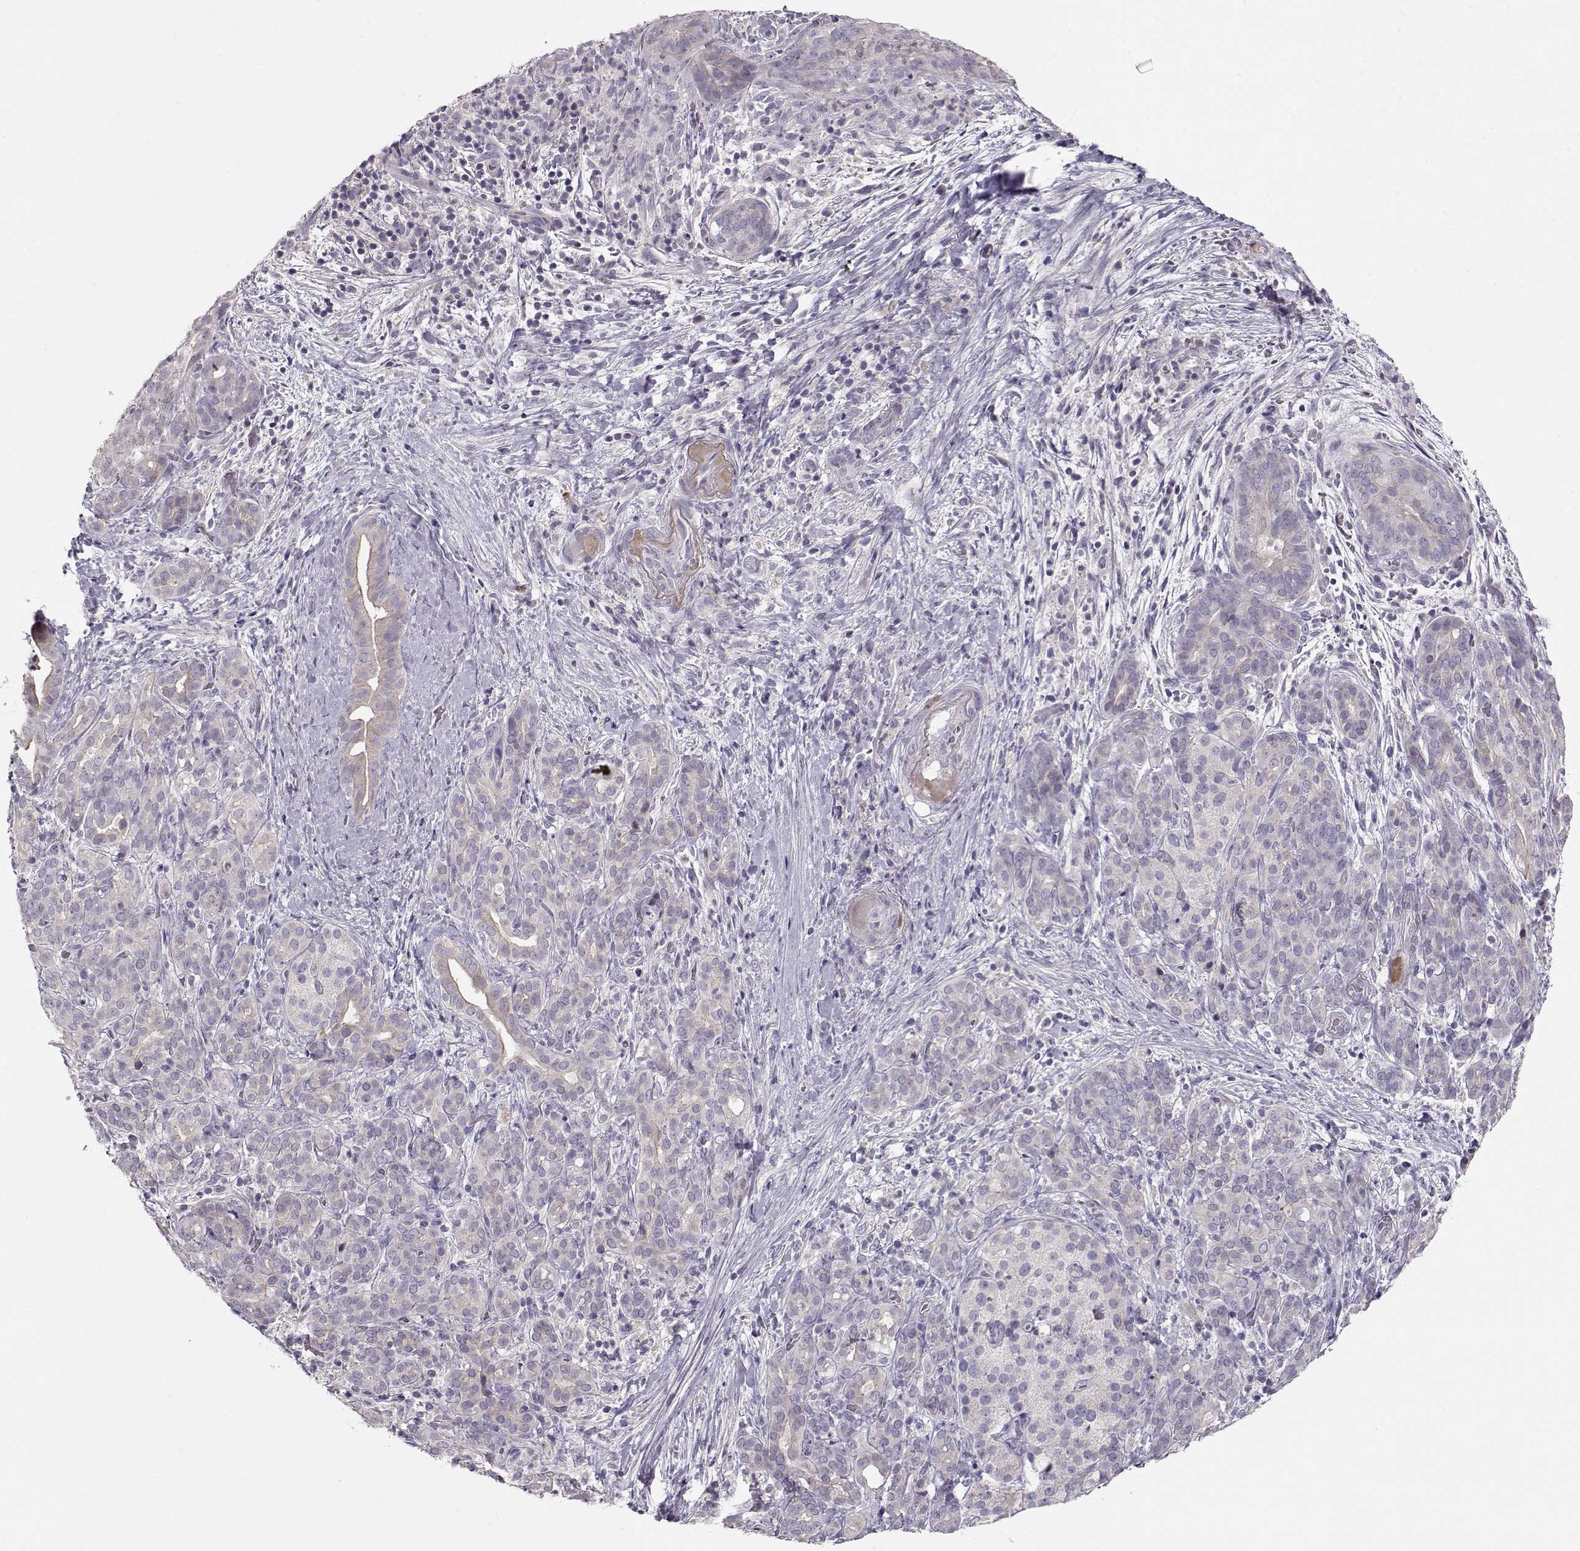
{"staining": {"intensity": "negative", "quantity": "none", "location": "none"}, "tissue": "pancreatic cancer", "cell_type": "Tumor cells", "image_type": "cancer", "snomed": [{"axis": "morphology", "description": "Adenocarcinoma, NOS"}, {"axis": "topography", "description": "Pancreas"}], "caption": "High magnification brightfield microscopy of pancreatic adenocarcinoma stained with DAB (brown) and counterstained with hematoxylin (blue): tumor cells show no significant expression.", "gene": "GRK1", "patient": {"sex": "male", "age": 44}}